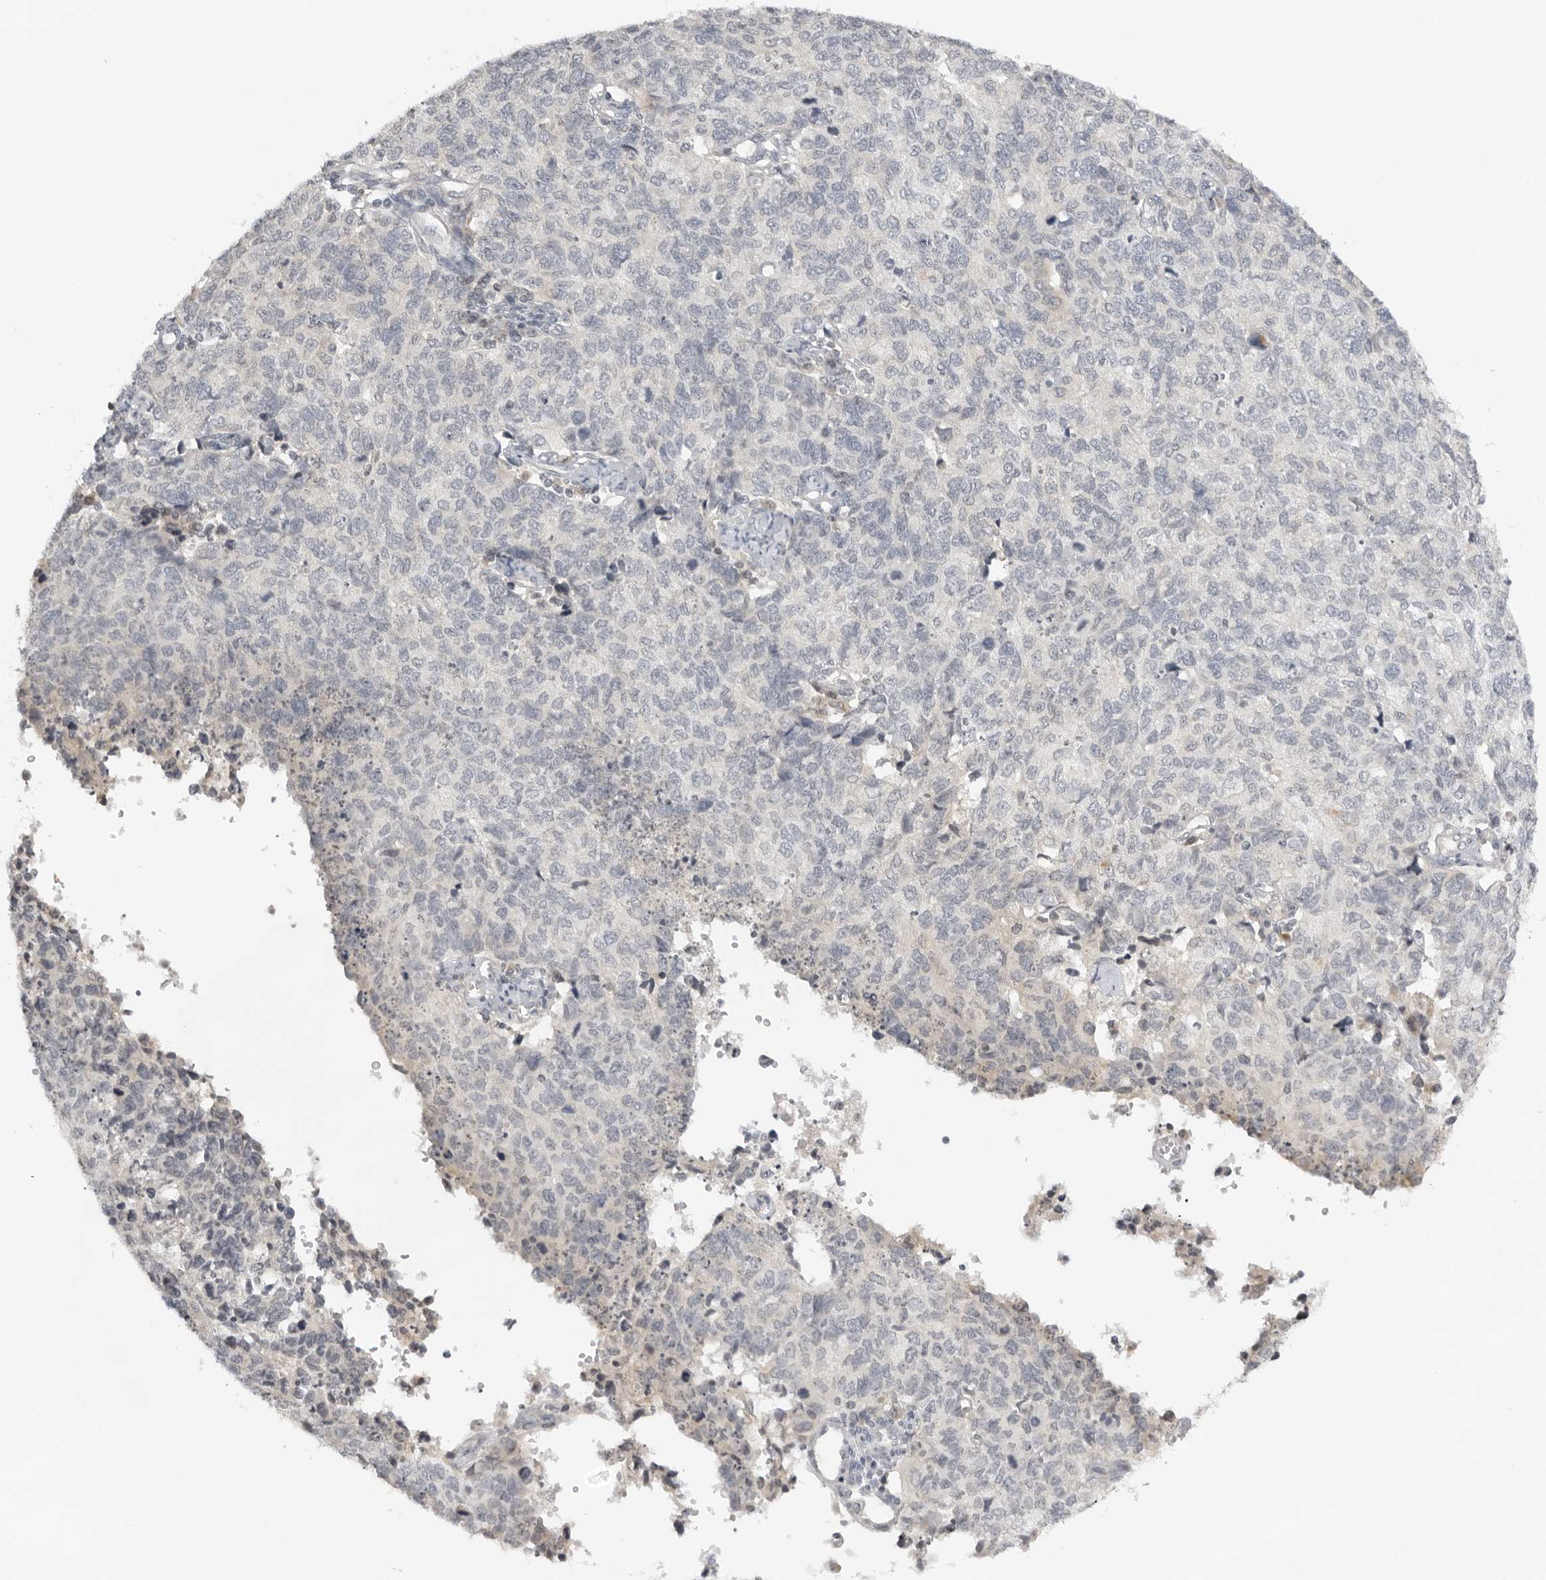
{"staining": {"intensity": "negative", "quantity": "none", "location": "none"}, "tissue": "cervical cancer", "cell_type": "Tumor cells", "image_type": "cancer", "snomed": [{"axis": "morphology", "description": "Squamous cell carcinoma, NOS"}, {"axis": "topography", "description": "Cervix"}], "caption": "Cervical squamous cell carcinoma was stained to show a protein in brown. There is no significant positivity in tumor cells.", "gene": "ACP6", "patient": {"sex": "female", "age": 63}}